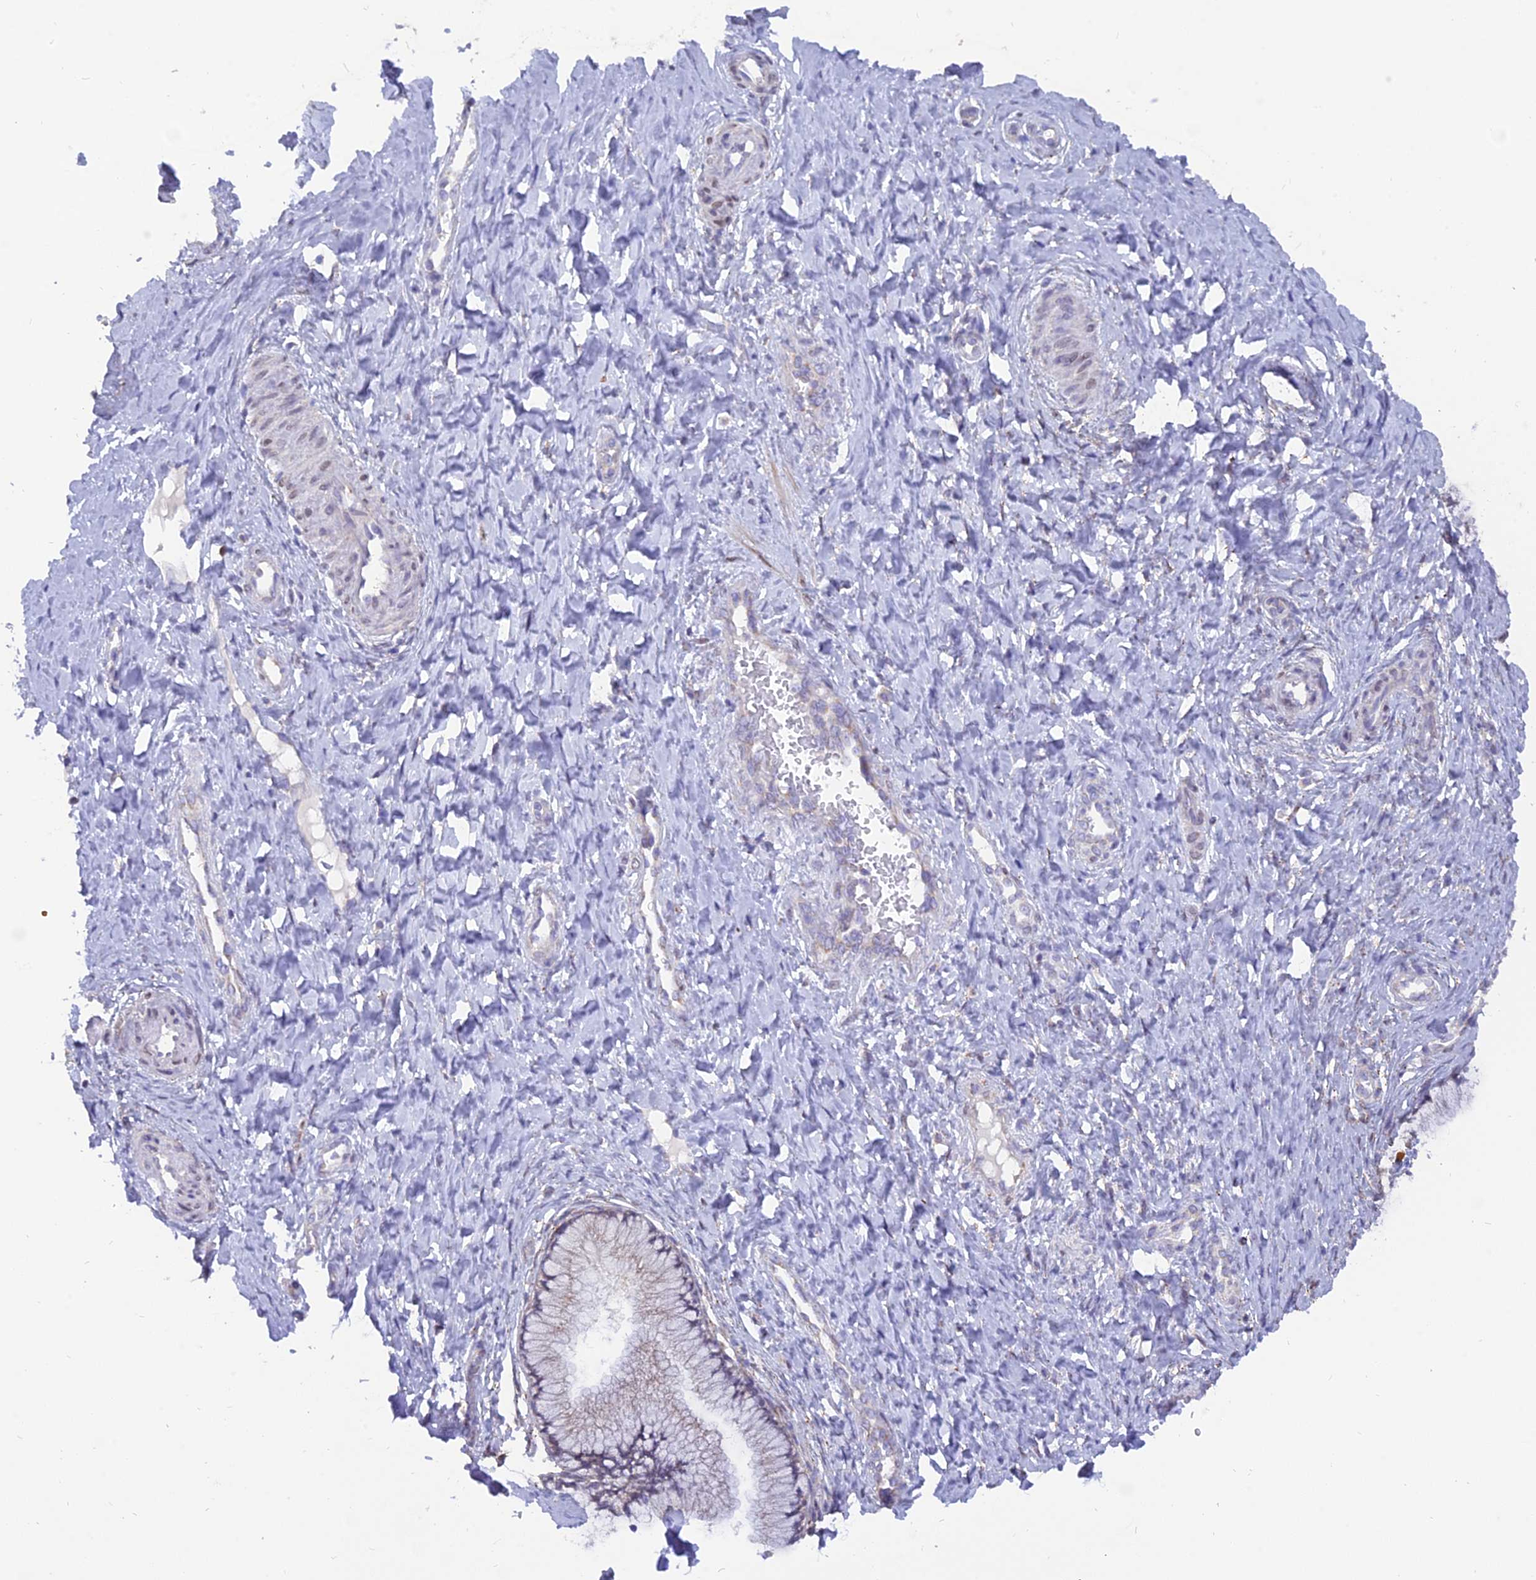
{"staining": {"intensity": "negative", "quantity": "none", "location": "none"}, "tissue": "cervix", "cell_type": "Glandular cells", "image_type": "normal", "snomed": [{"axis": "morphology", "description": "Normal tissue, NOS"}, {"axis": "topography", "description": "Cervix"}], "caption": "The micrograph shows no significant staining in glandular cells of cervix. (DAB IHC visualized using brightfield microscopy, high magnification).", "gene": "CENPV", "patient": {"sex": "female", "age": 36}}